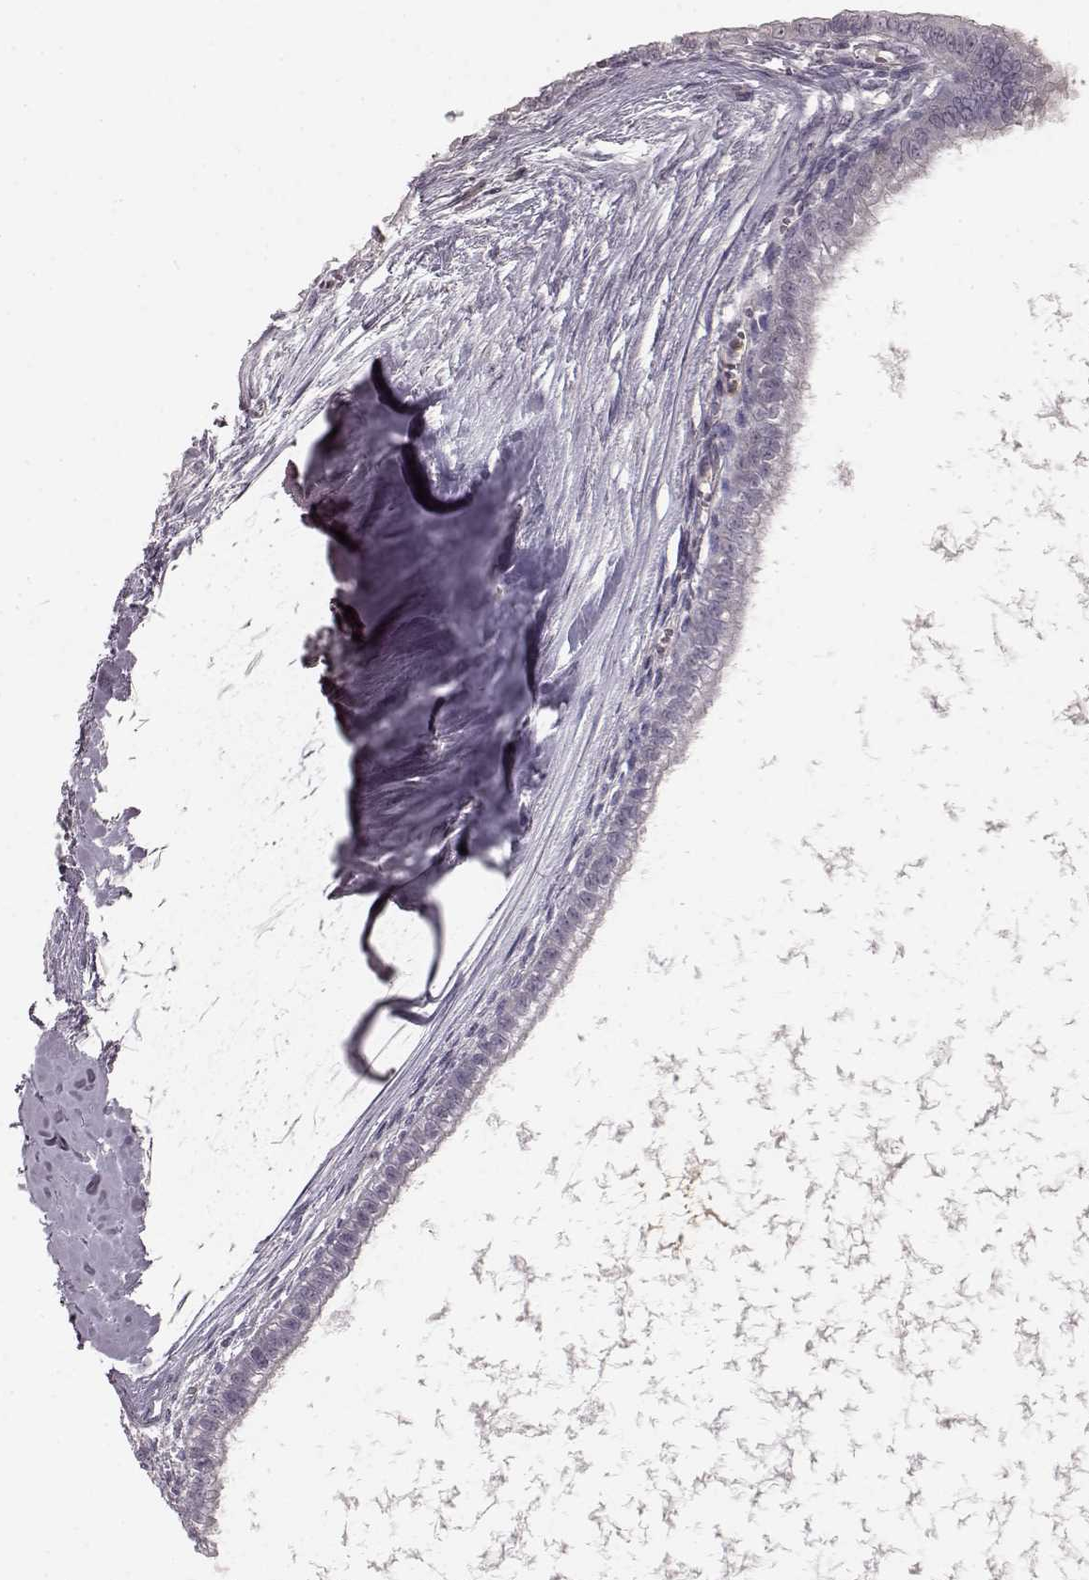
{"staining": {"intensity": "negative", "quantity": "none", "location": "none"}, "tissue": "testis cancer", "cell_type": "Tumor cells", "image_type": "cancer", "snomed": [{"axis": "morphology", "description": "Carcinoma, Embryonal, NOS"}, {"axis": "topography", "description": "Testis"}], "caption": "Immunohistochemical staining of testis cancer demonstrates no significant expression in tumor cells.", "gene": "CHIT1", "patient": {"sex": "male", "age": 37}}